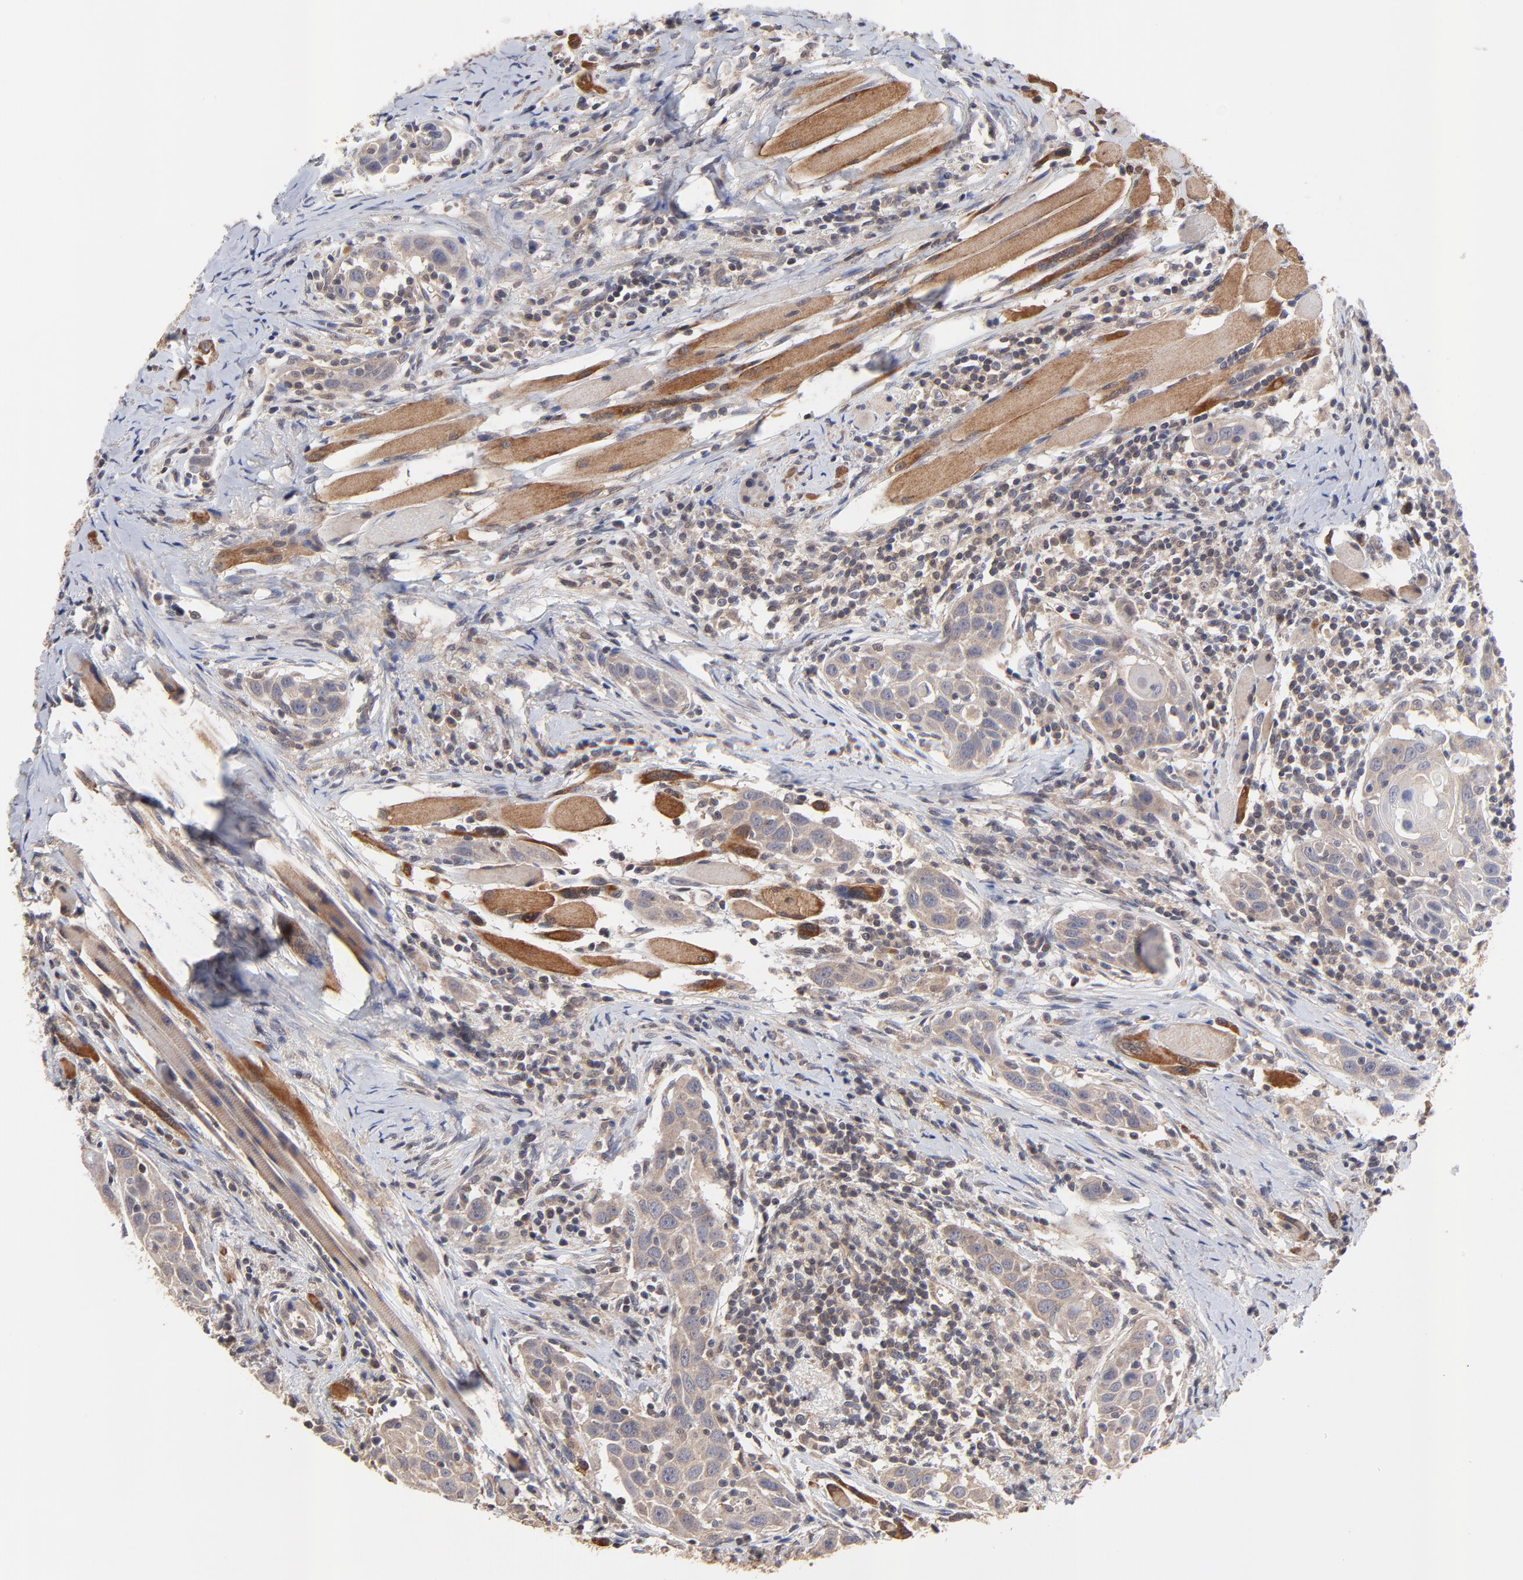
{"staining": {"intensity": "weak", "quantity": ">75%", "location": "cytoplasmic/membranous"}, "tissue": "head and neck cancer", "cell_type": "Tumor cells", "image_type": "cancer", "snomed": [{"axis": "morphology", "description": "Squamous cell carcinoma, NOS"}, {"axis": "topography", "description": "Oral tissue"}, {"axis": "topography", "description": "Head-Neck"}], "caption": "Head and neck cancer stained with DAB immunohistochemistry displays low levels of weak cytoplasmic/membranous expression in approximately >75% of tumor cells. (DAB = brown stain, brightfield microscopy at high magnification).", "gene": "PCMT1", "patient": {"sex": "female", "age": 50}}